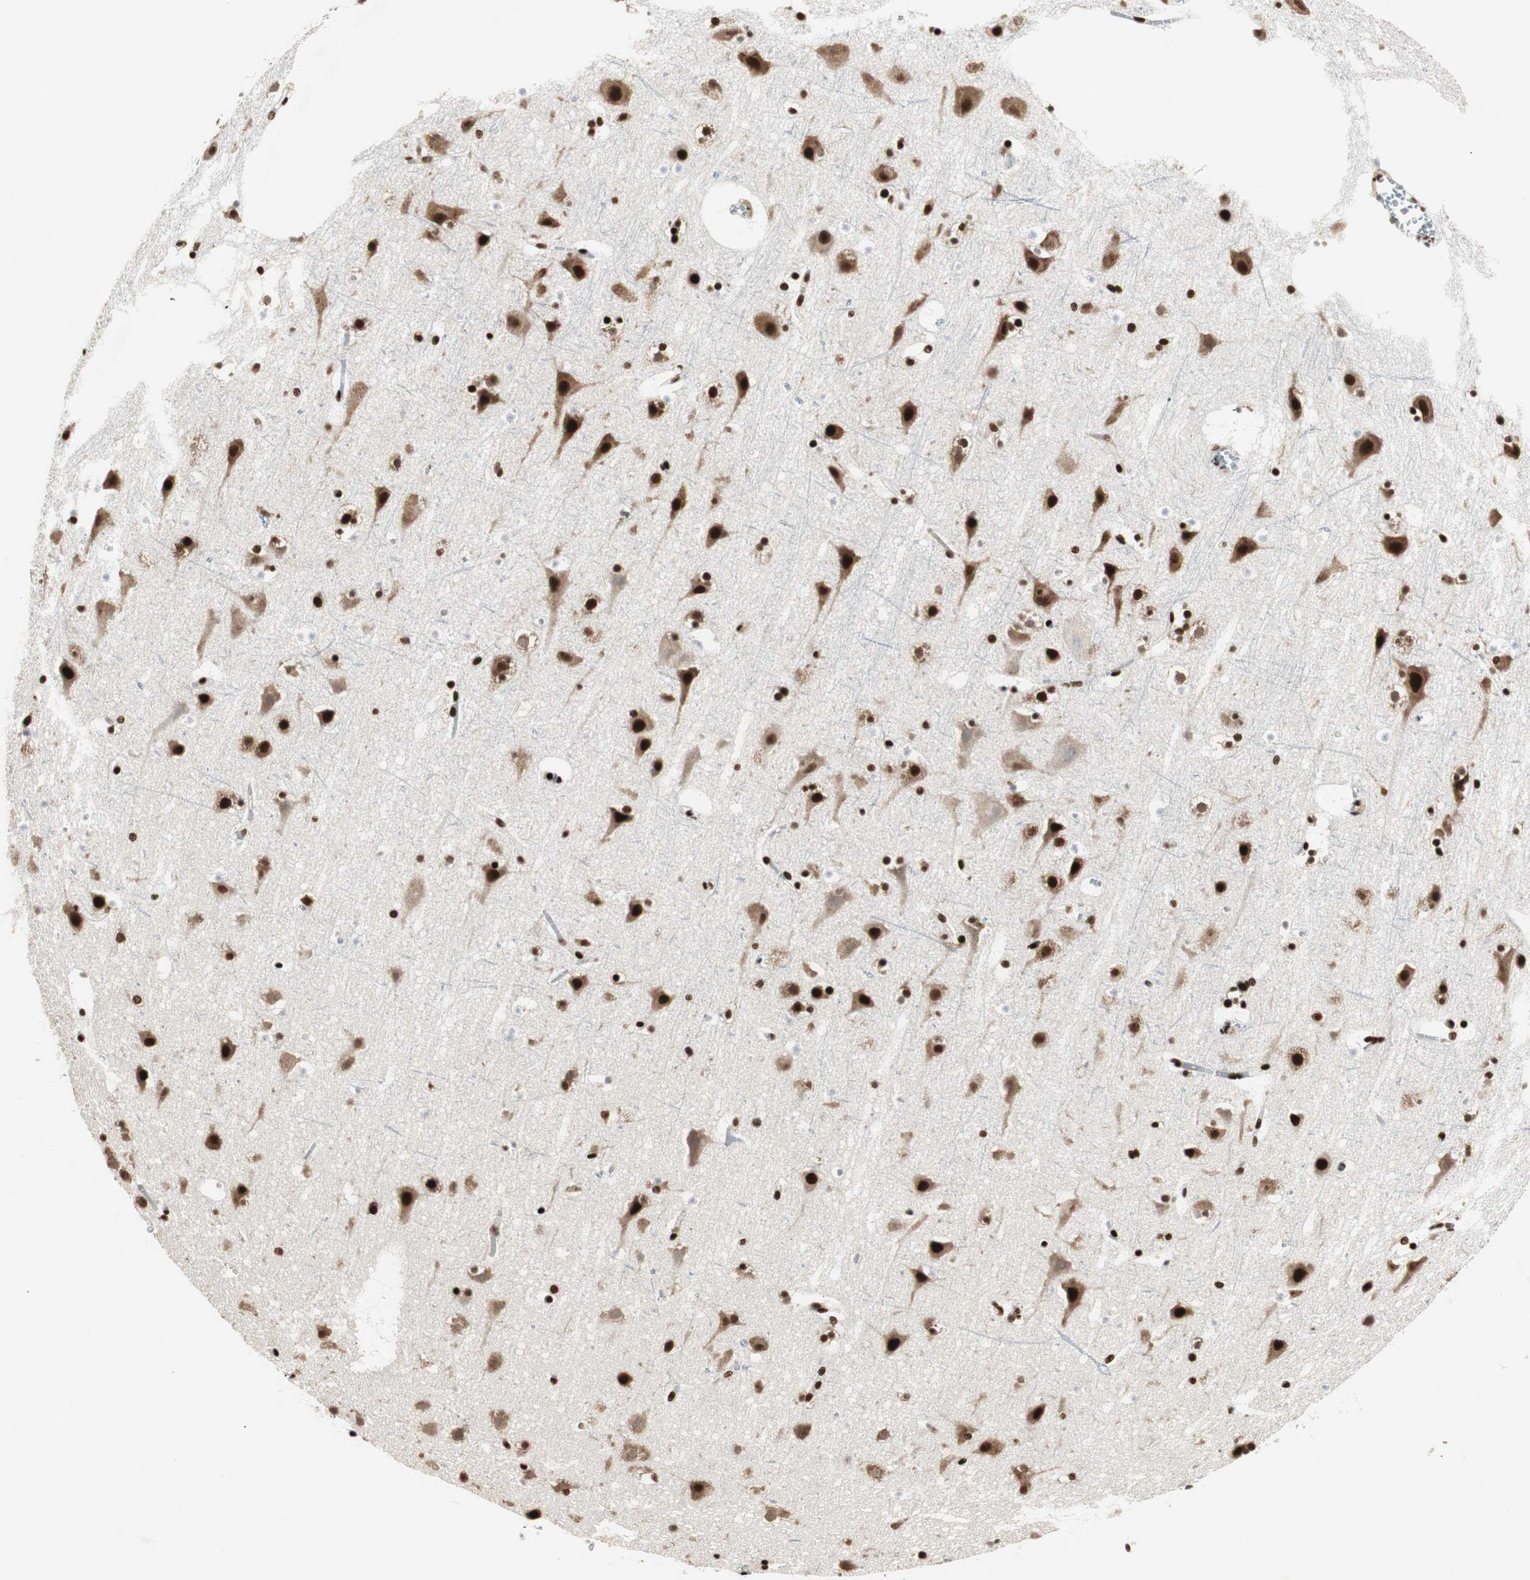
{"staining": {"intensity": "moderate", "quantity": ">75%", "location": "nuclear"}, "tissue": "cerebral cortex", "cell_type": "Endothelial cells", "image_type": "normal", "snomed": [{"axis": "morphology", "description": "Normal tissue, NOS"}, {"axis": "topography", "description": "Cerebral cortex"}], "caption": "A brown stain highlights moderate nuclear positivity of a protein in endothelial cells of benign cerebral cortex.", "gene": "MTA2", "patient": {"sex": "male", "age": 45}}